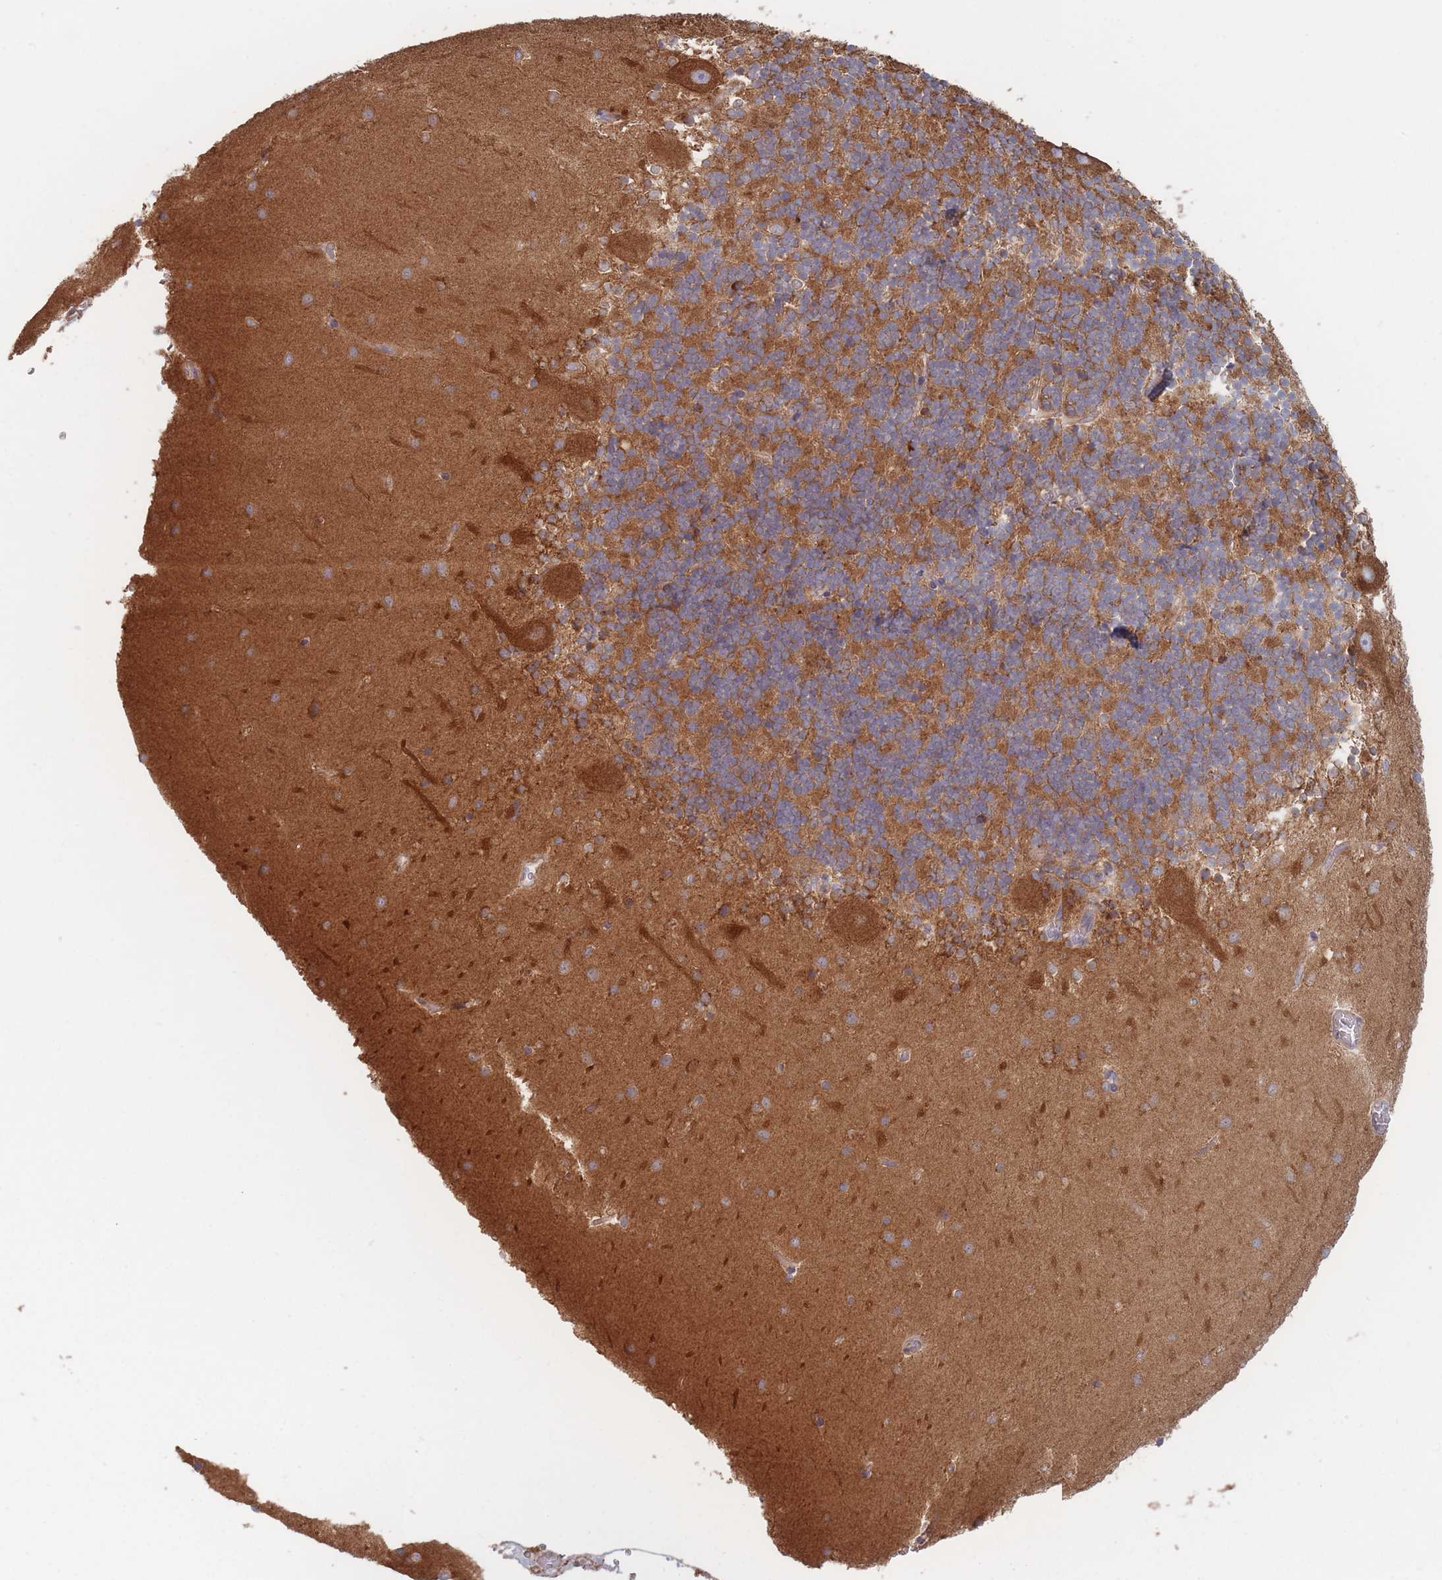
{"staining": {"intensity": "strong", "quantity": "25%-75%", "location": "cytoplasmic/membranous"}, "tissue": "cerebellum", "cell_type": "Cells in granular layer", "image_type": "normal", "snomed": [{"axis": "morphology", "description": "Normal tissue, NOS"}, {"axis": "topography", "description": "Cerebellum"}], "caption": "IHC (DAB) staining of unremarkable human cerebellum shows strong cytoplasmic/membranous protein expression in about 25%-75% of cells in granular layer. (DAB IHC with brightfield microscopy, high magnification).", "gene": "KDSR", "patient": {"sex": "male", "age": 54}}